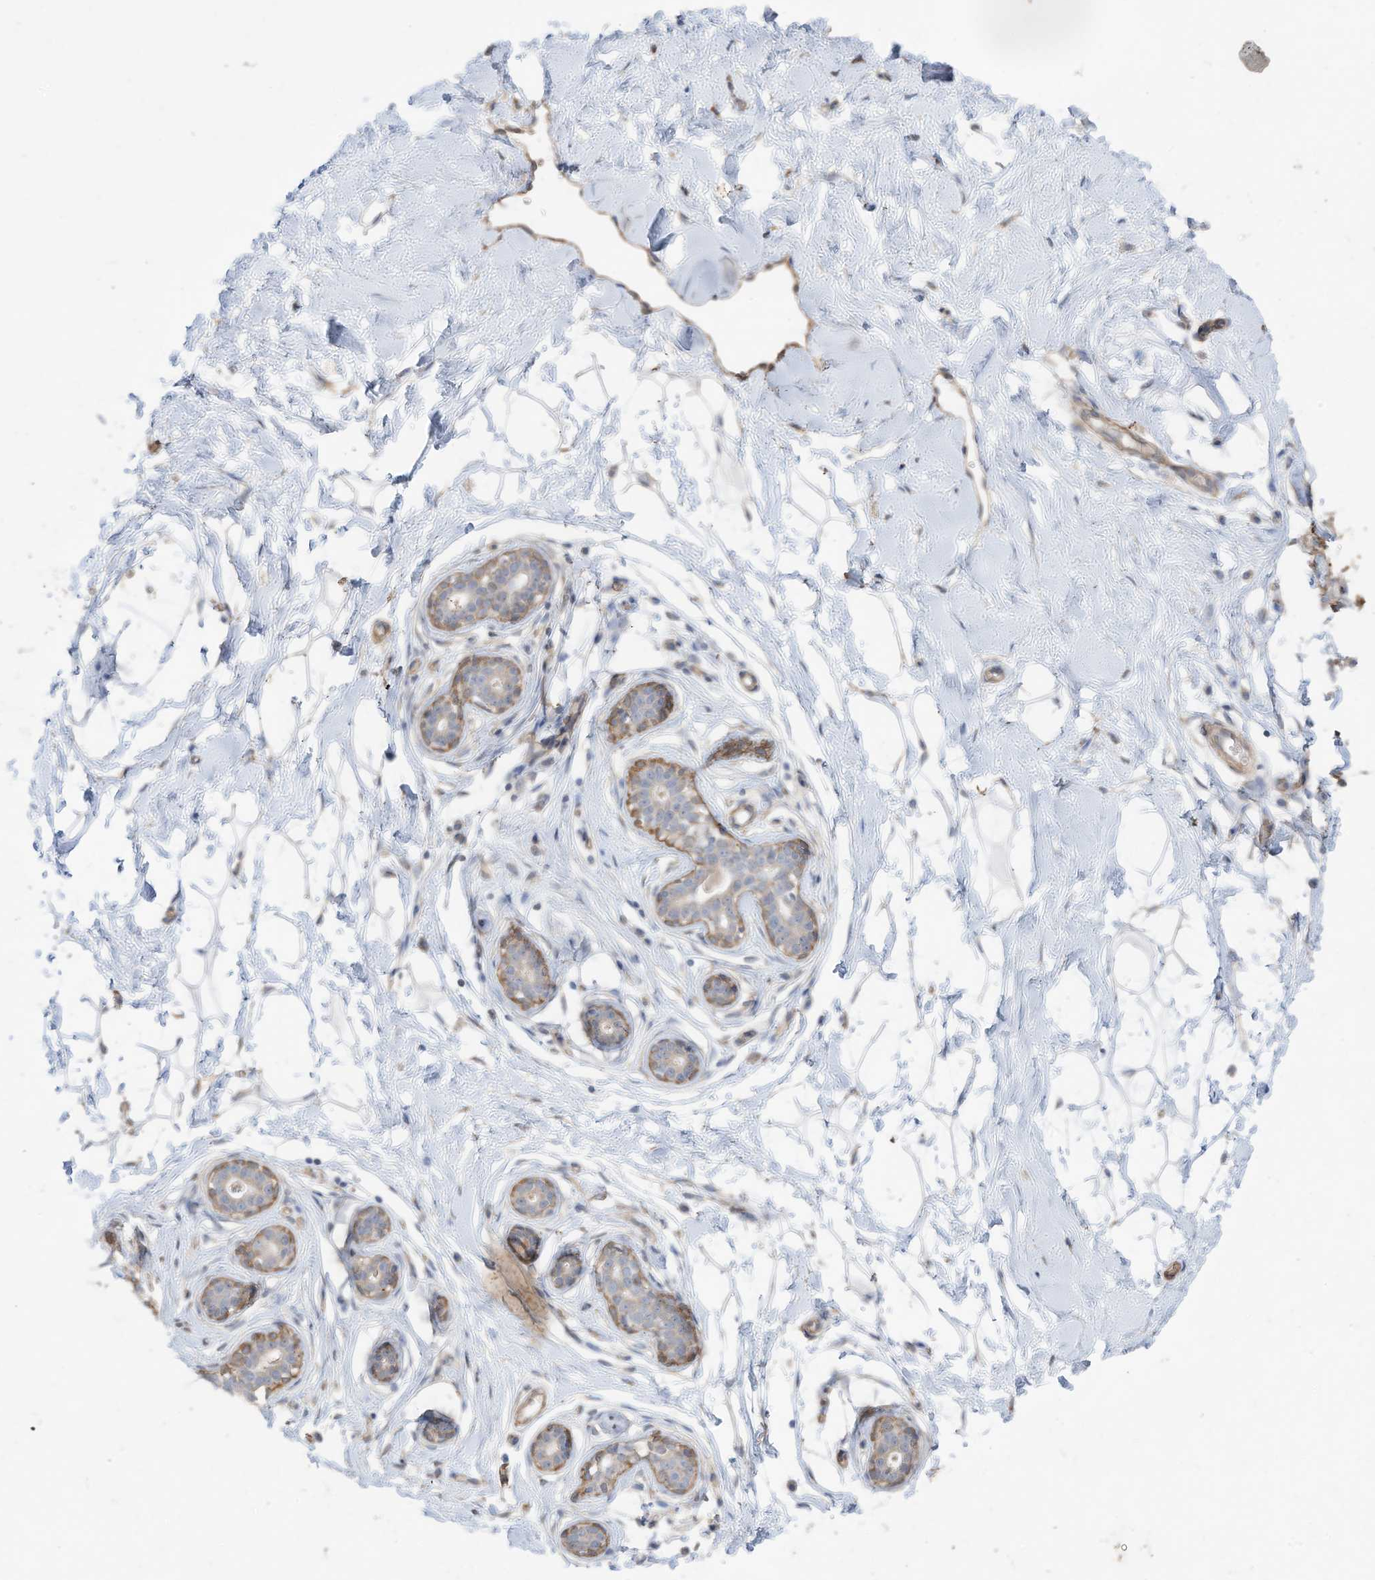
{"staining": {"intensity": "weak", "quantity": "25%-75%", "location": "cytoplasmic/membranous"}, "tissue": "breast", "cell_type": "Adipocytes", "image_type": "normal", "snomed": [{"axis": "morphology", "description": "Normal tissue, NOS"}, {"axis": "morphology", "description": "Adenoma, NOS"}, {"axis": "topography", "description": "Breast"}], "caption": "Protein expression analysis of benign human breast reveals weak cytoplasmic/membranous expression in about 25%-75% of adipocytes. (DAB = brown stain, brightfield microscopy at high magnification).", "gene": "SLC17A7", "patient": {"sex": "female", "age": 23}}